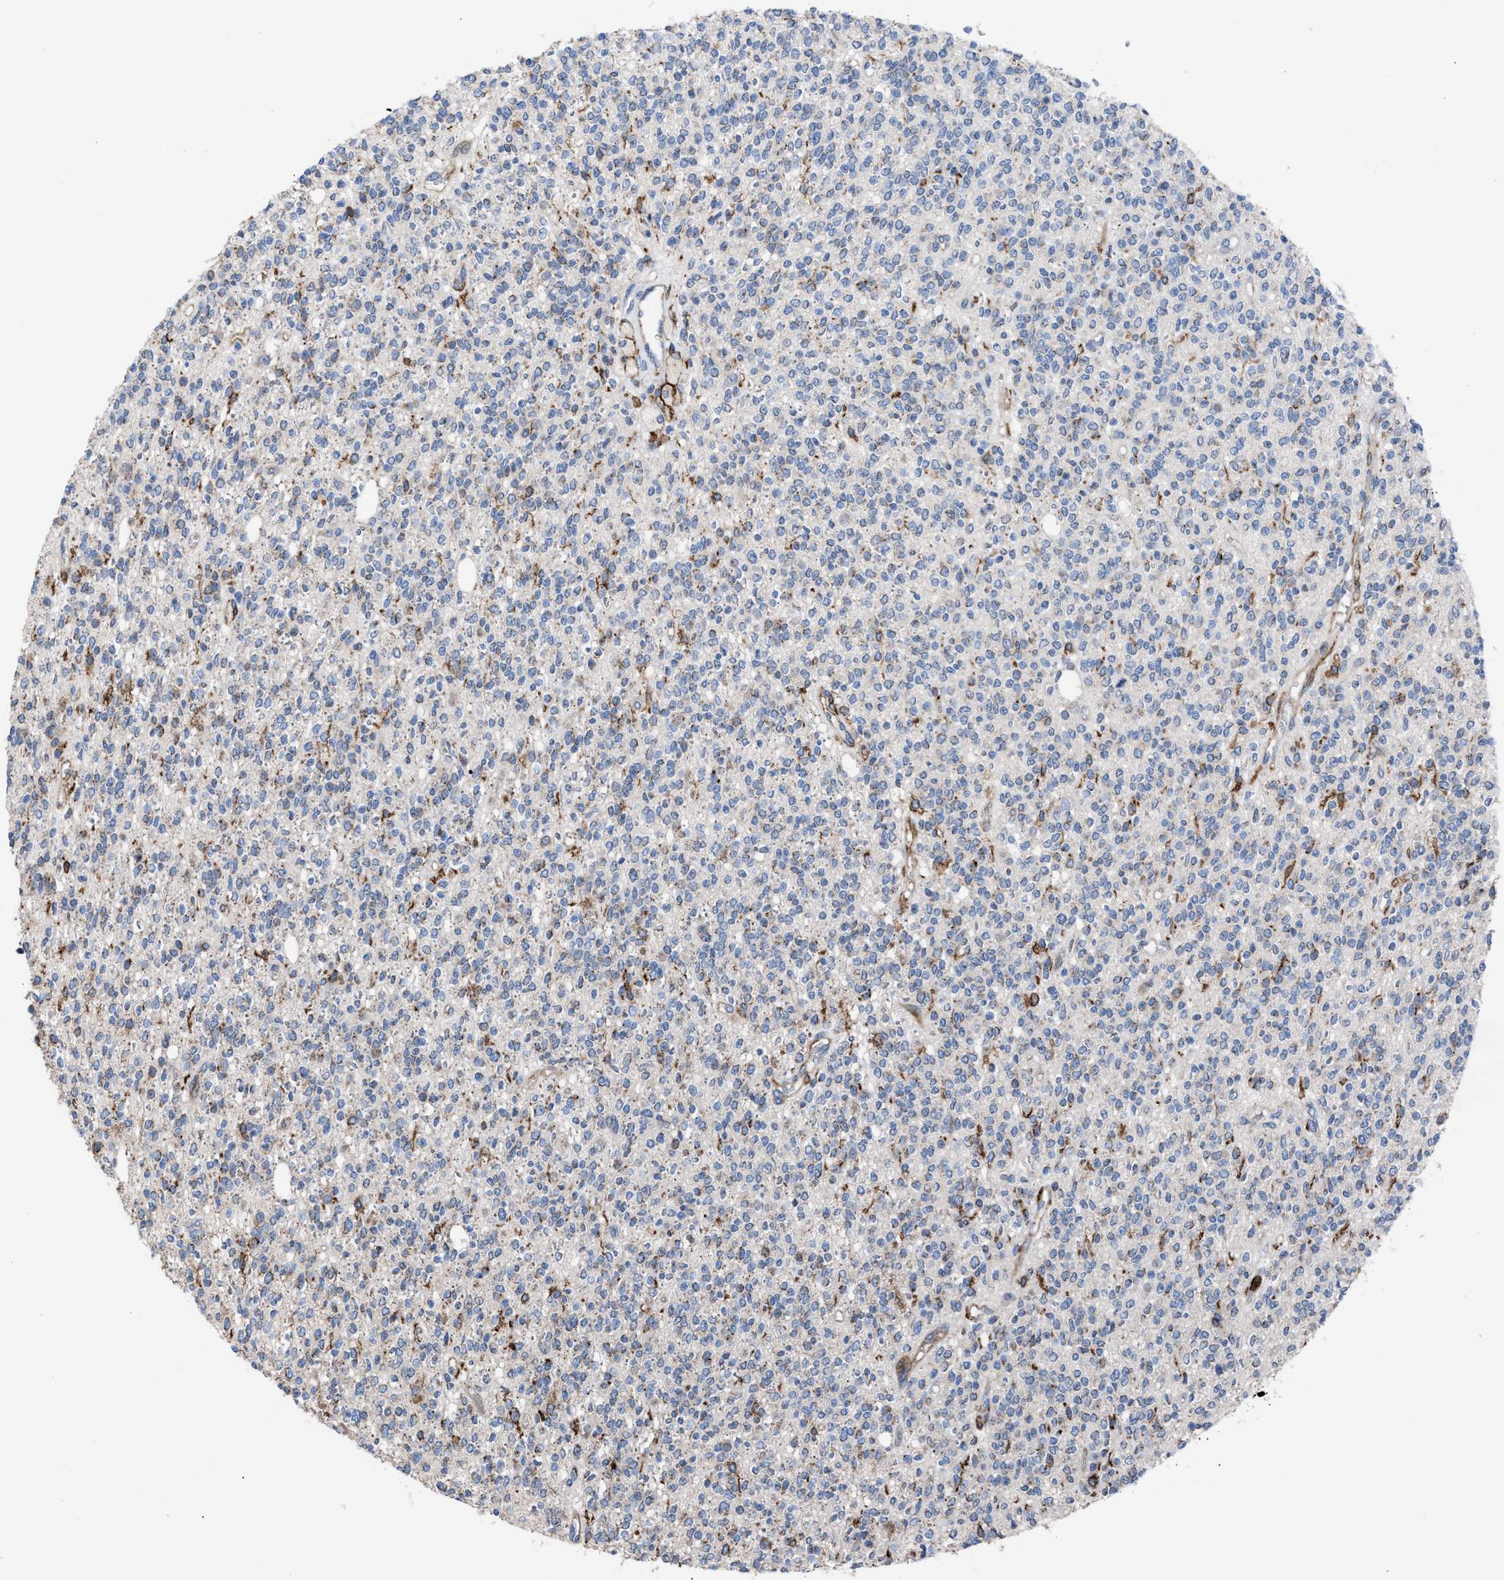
{"staining": {"intensity": "moderate", "quantity": "<25%", "location": "cytoplasmic/membranous"}, "tissue": "glioma", "cell_type": "Tumor cells", "image_type": "cancer", "snomed": [{"axis": "morphology", "description": "Glioma, malignant, High grade"}, {"axis": "topography", "description": "Brain"}], "caption": "Protein staining demonstrates moderate cytoplasmic/membranous positivity in approximately <25% of tumor cells in glioma.", "gene": "SLC47A1", "patient": {"sex": "male", "age": 34}}